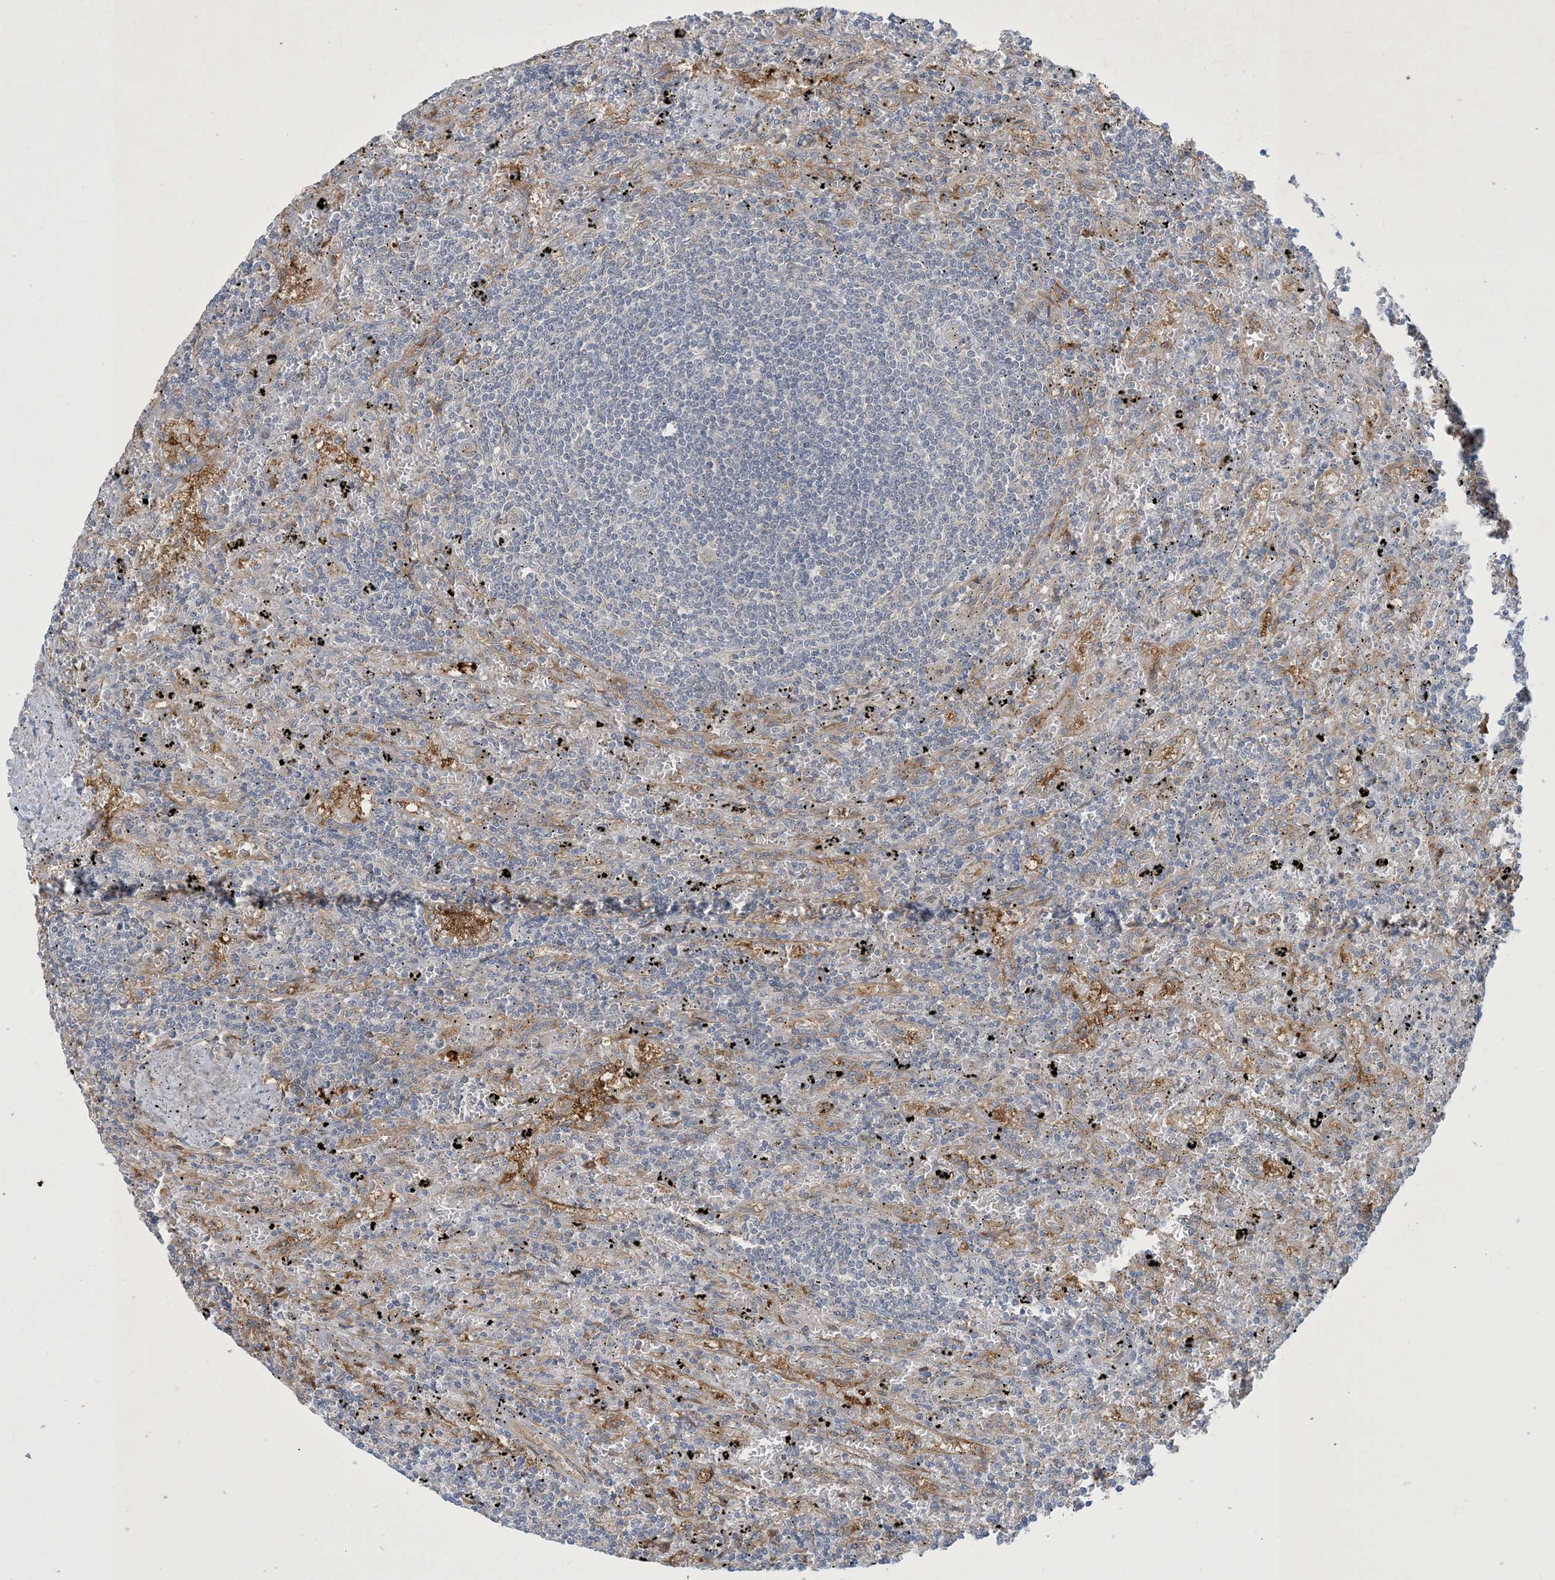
{"staining": {"intensity": "negative", "quantity": "none", "location": "none"}, "tissue": "lymphoma", "cell_type": "Tumor cells", "image_type": "cancer", "snomed": [{"axis": "morphology", "description": "Malignant lymphoma, non-Hodgkin's type, Low grade"}, {"axis": "topography", "description": "Spleen"}], "caption": "DAB (3,3'-diaminobenzidine) immunohistochemical staining of lymphoma shows no significant staining in tumor cells.", "gene": "CDS1", "patient": {"sex": "male", "age": 76}}